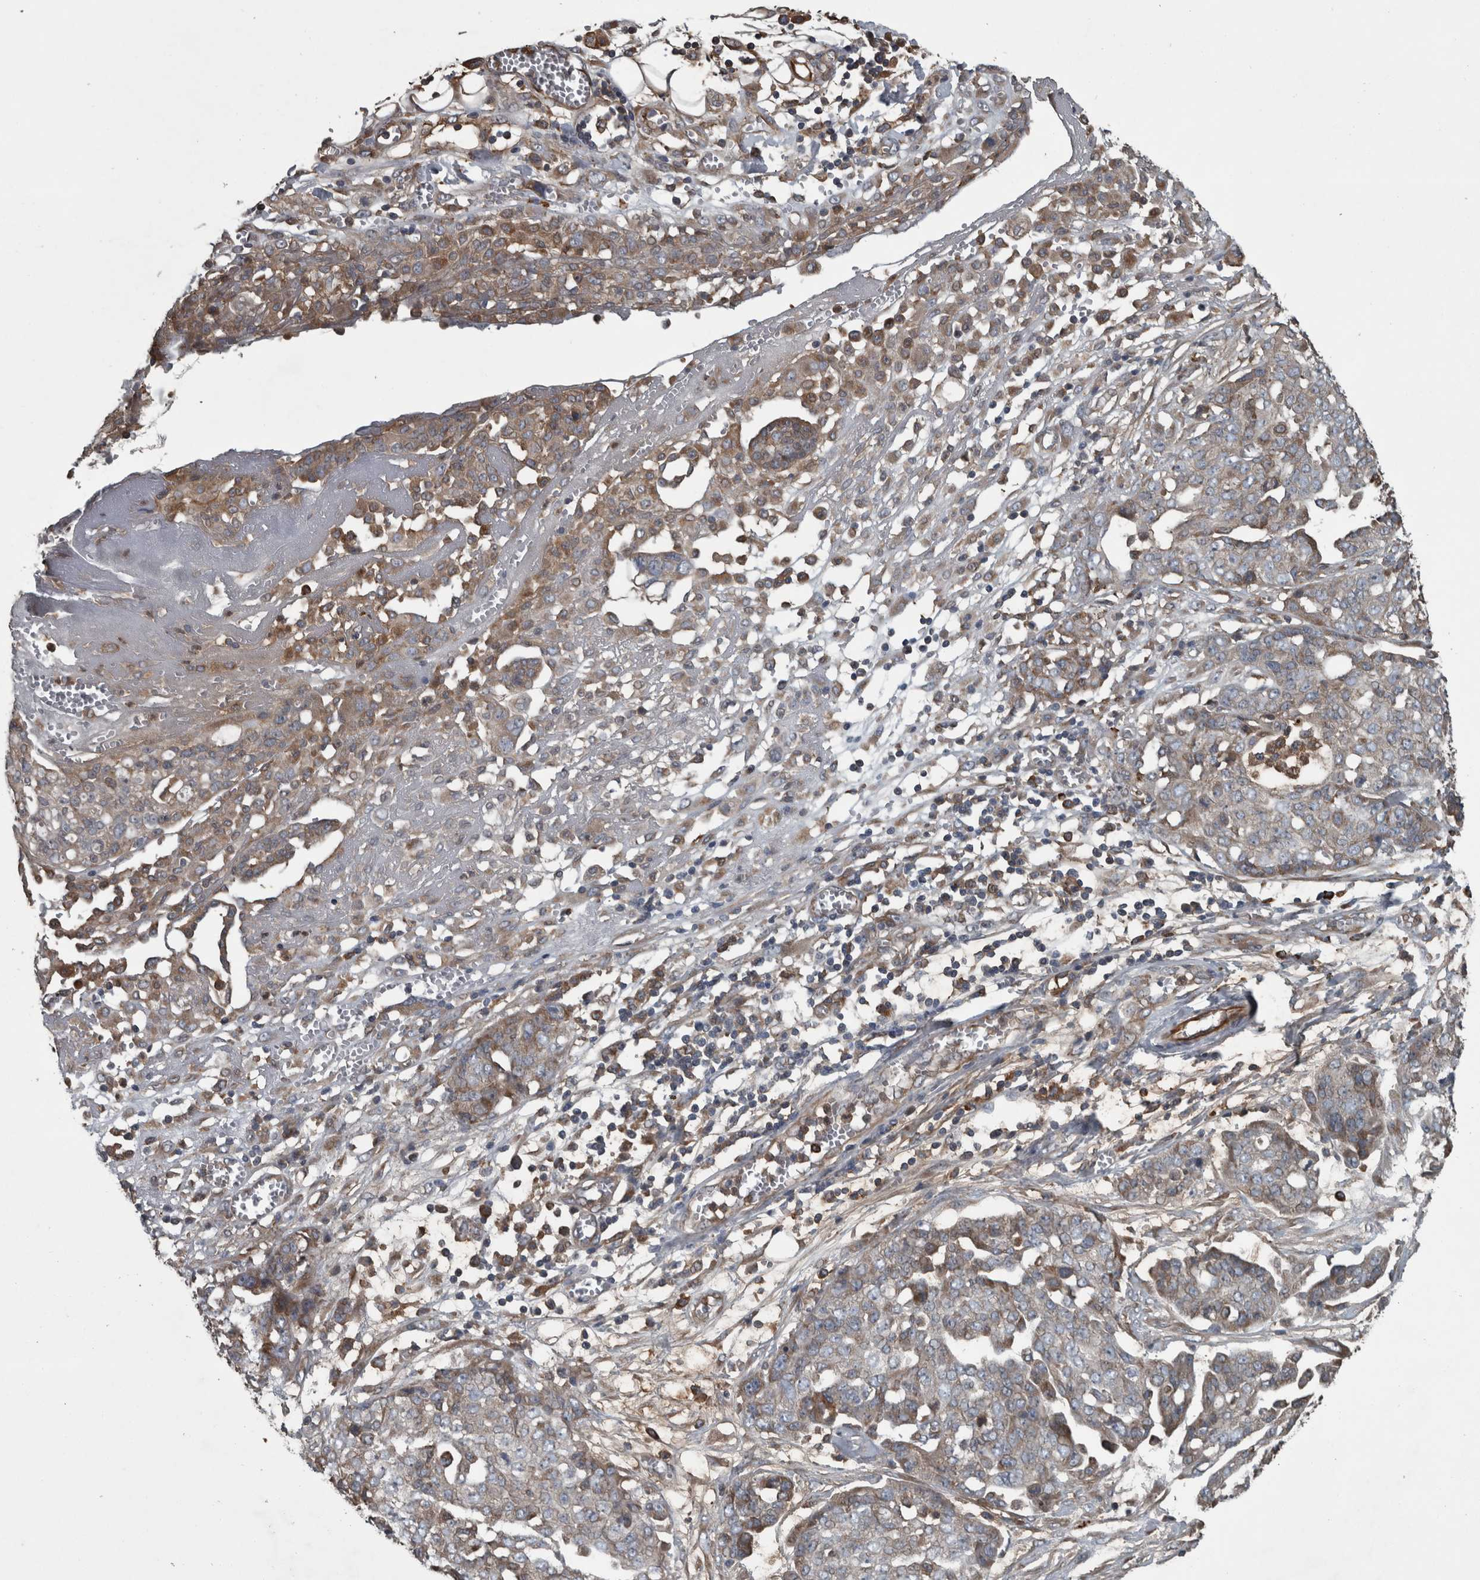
{"staining": {"intensity": "moderate", "quantity": "<25%", "location": "cytoplasmic/membranous"}, "tissue": "ovarian cancer", "cell_type": "Tumor cells", "image_type": "cancer", "snomed": [{"axis": "morphology", "description": "Cystadenocarcinoma, serous, NOS"}, {"axis": "topography", "description": "Soft tissue"}, {"axis": "topography", "description": "Ovary"}], "caption": "Human ovarian cancer (serous cystadenocarcinoma) stained with a brown dye displays moderate cytoplasmic/membranous positive expression in about <25% of tumor cells.", "gene": "EXOC8", "patient": {"sex": "female", "age": 57}}